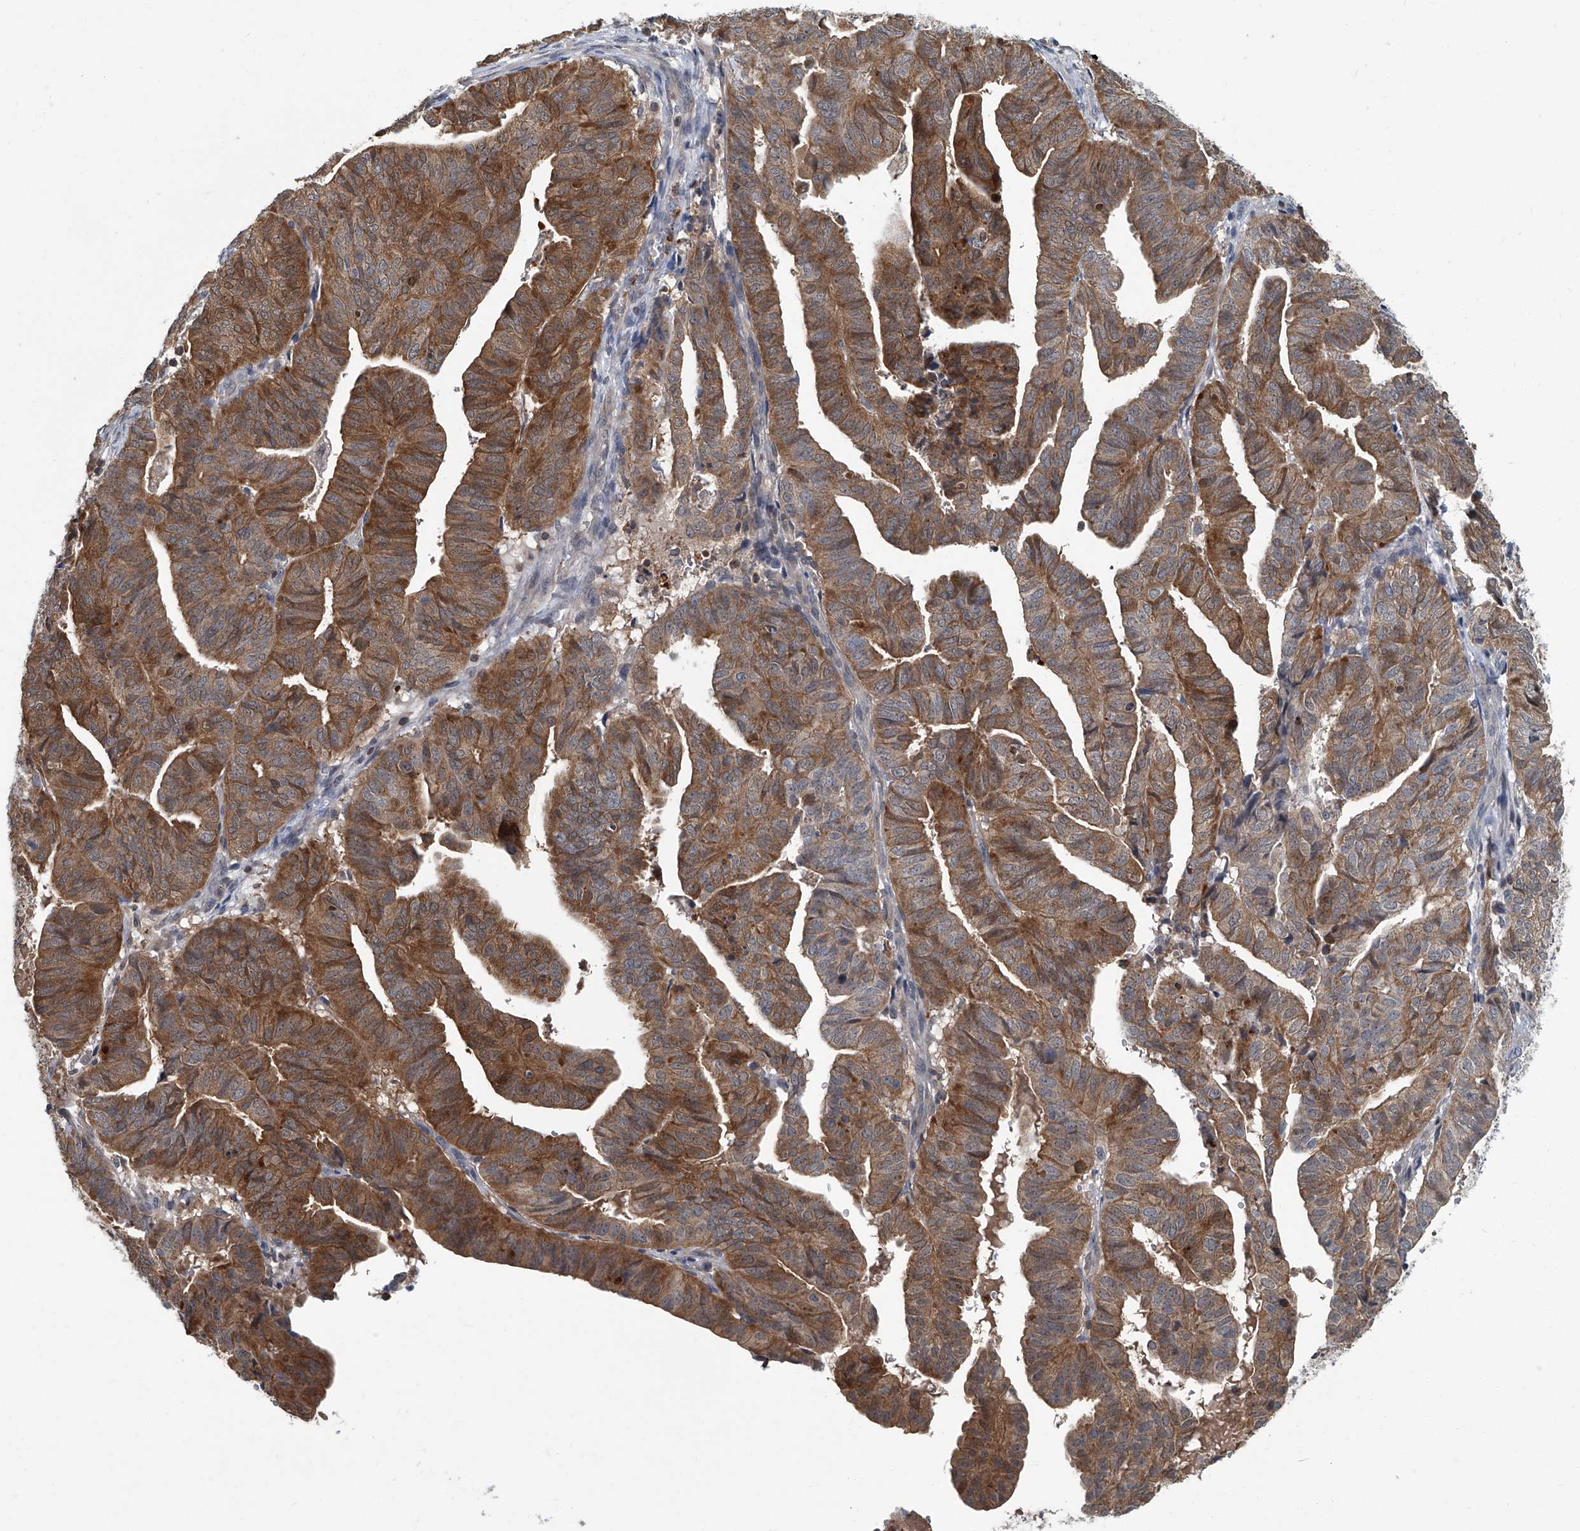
{"staining": {"intensity": "moderate", "quantity": ">75%", "location": "cytoplasmic/membranous"}, "tissue": "endometrial cancer", "cell_type": "Tumor cells", "image_type": "cancer", "snomed": [{"axis": "morphology", "description": "Adenocarcinoma, NOS"}, {"axis": "topography", "description": "Uterus"}], "caption": "Approximately >75% of tumor cells in adenocarcinoma (endometrial) exhibit moderate cytoplasmic/membranous protein positivity as visualized by brown immunohistochemical staining.", "gene": "AKNAD1", "patient": {"sex": "female", "age": 77}}